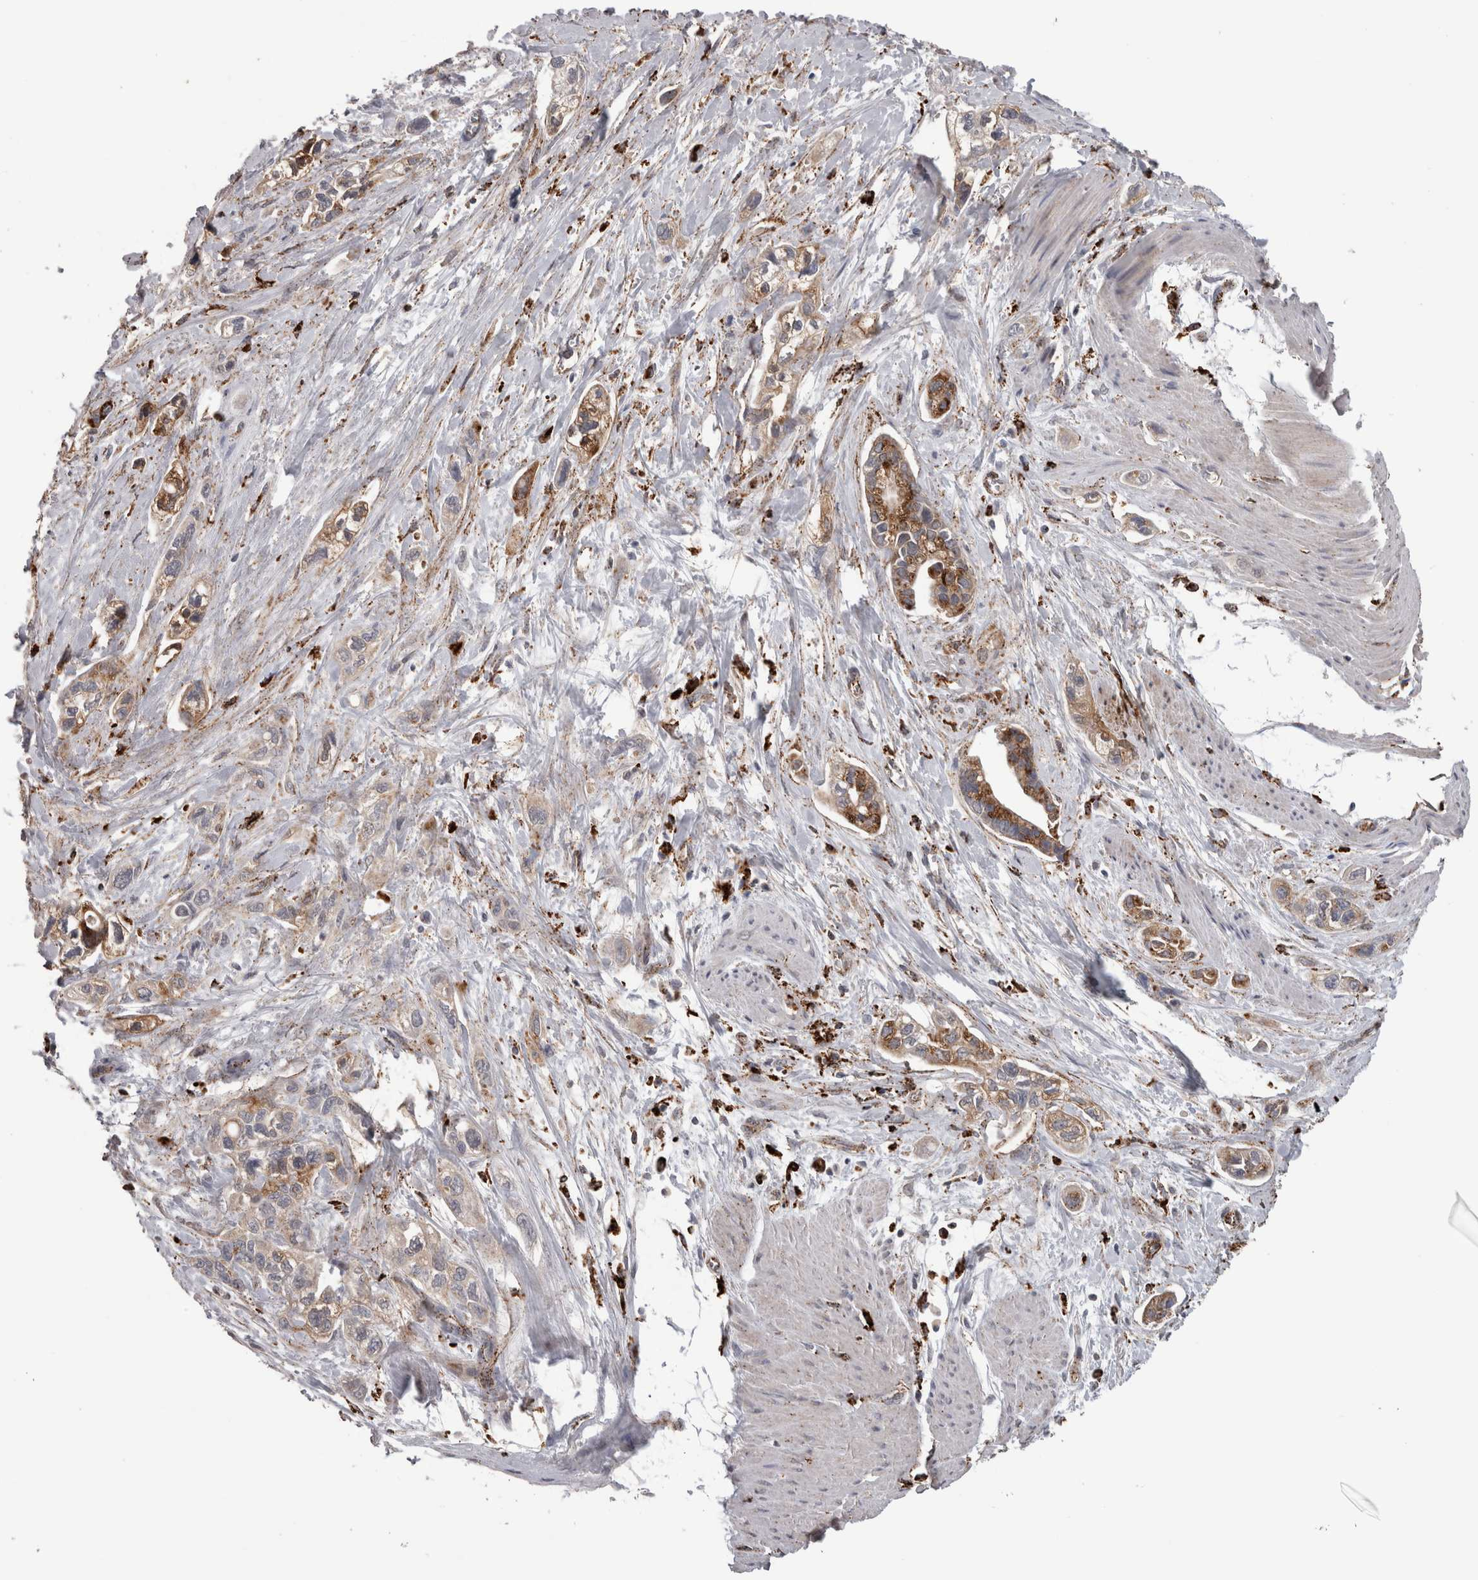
{"staining": {"intensity": "moderate", "quantity": ">75%", "location": "cytoplasmic/membranous"}, "tissue": "pancreatic cancer", "cell_type": "Tumor cells", "image_type": "cancer", "snomed": [{"axis": "morphology", "description": "Adenocarcinoma, NOS"}, {"axis": "topography", "description": "Pancreas"}], "caption": "A photomicrograph showing moderate cytoplasmic/membranous expression in approximately >75% of tumor cells in pancreatic cancer (adenocarcinoma), as visualized by brown immunohistochemical staining.", "gene": "CTSZ", "patient": {"sex": "male", "age": 74}}